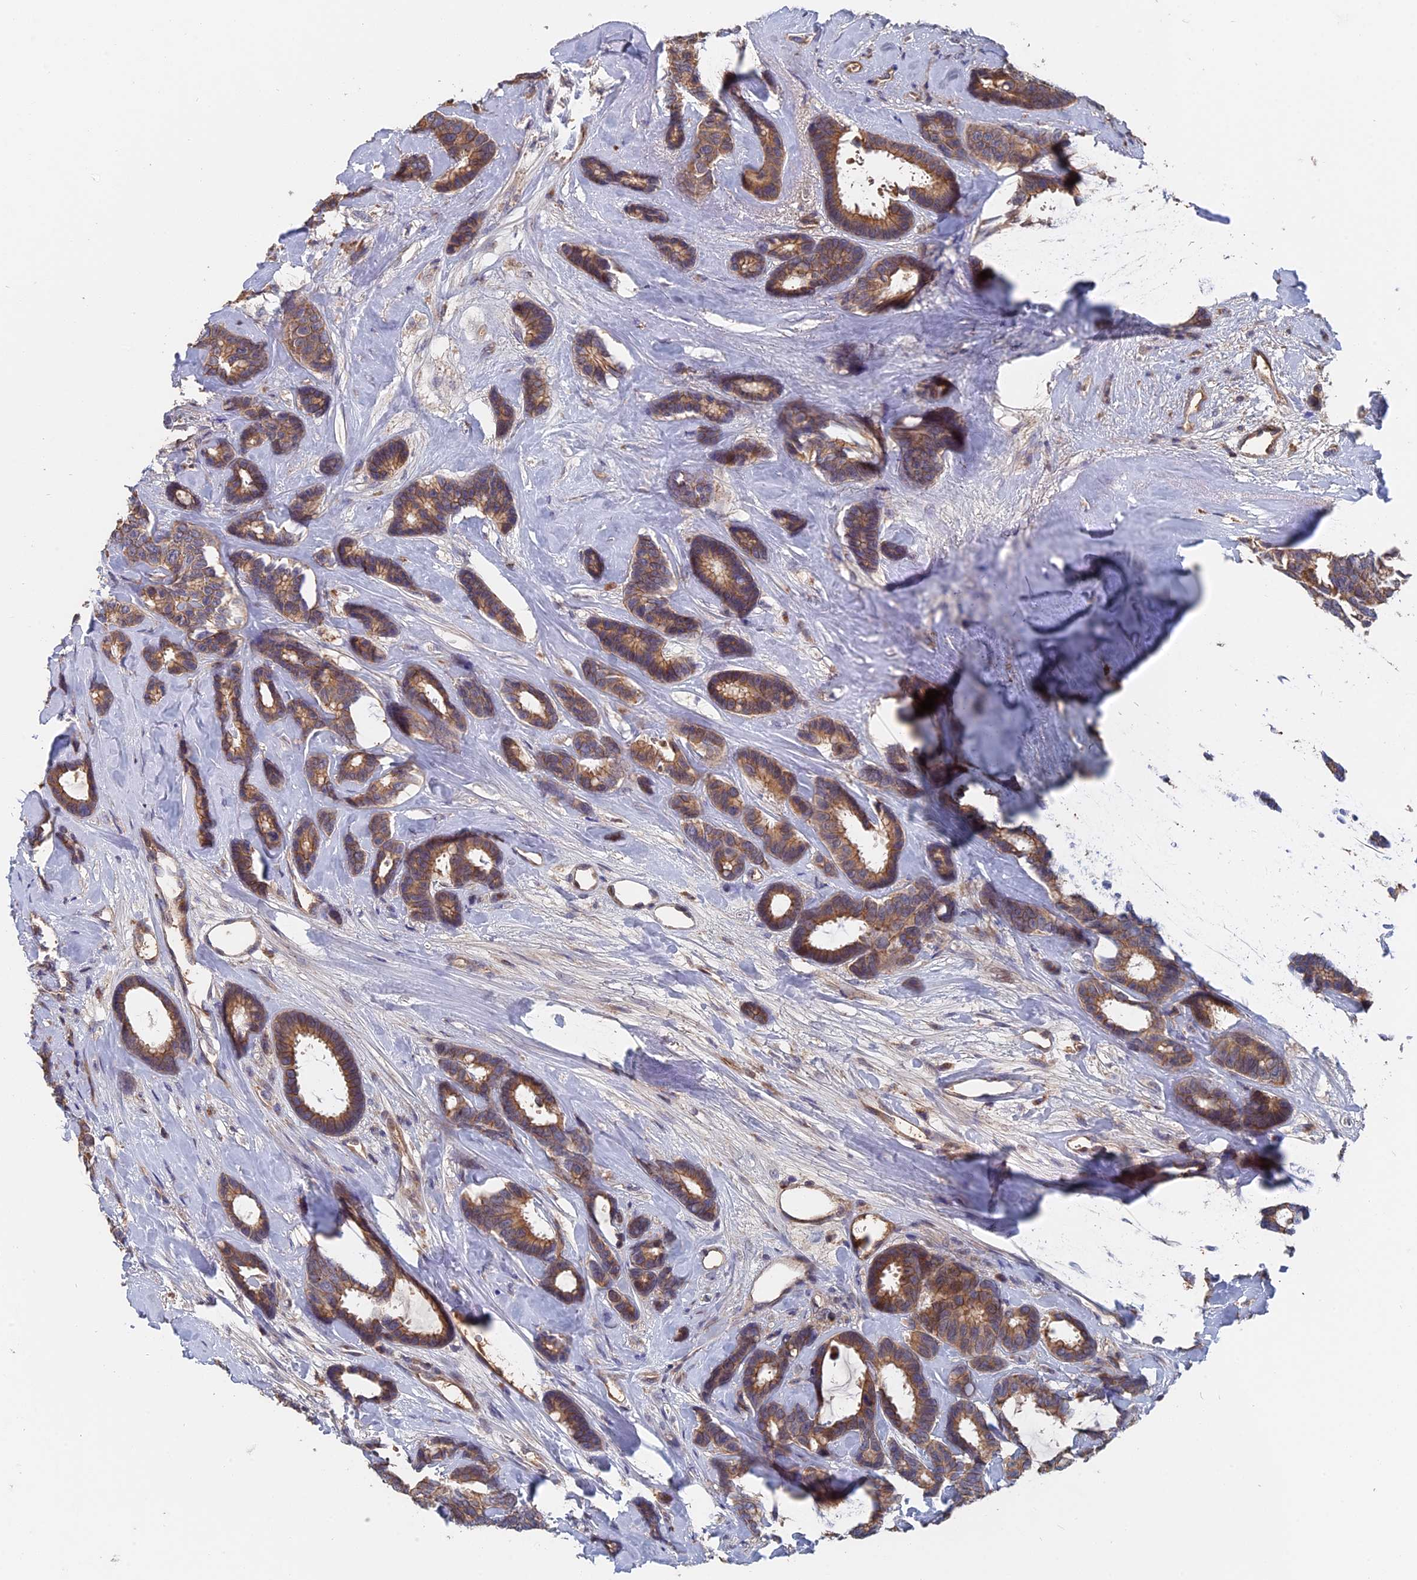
{"staining": {"intensity": "moderate", "quantity": ">75%", "location": "cytoplasmic/membranous"}, "tissue": "breast cancer", "cell_type": "Tumor cells", "image_type": "cancer", "snomed": [{"axis": "morphology", "description": "Duct carcinoma"}, {"axis": "topography", "description": "Breast"}], "caption": "IHC image of human breast cancer (invasive ductal carcinoma) stained for a protein (brown), which exhibits medium levels of moderate cytoplasmic/membranous staining in about >75% of tumor cells.", "gene": "SLC33A1", "patient": {"sex": "female", "age": 87}}